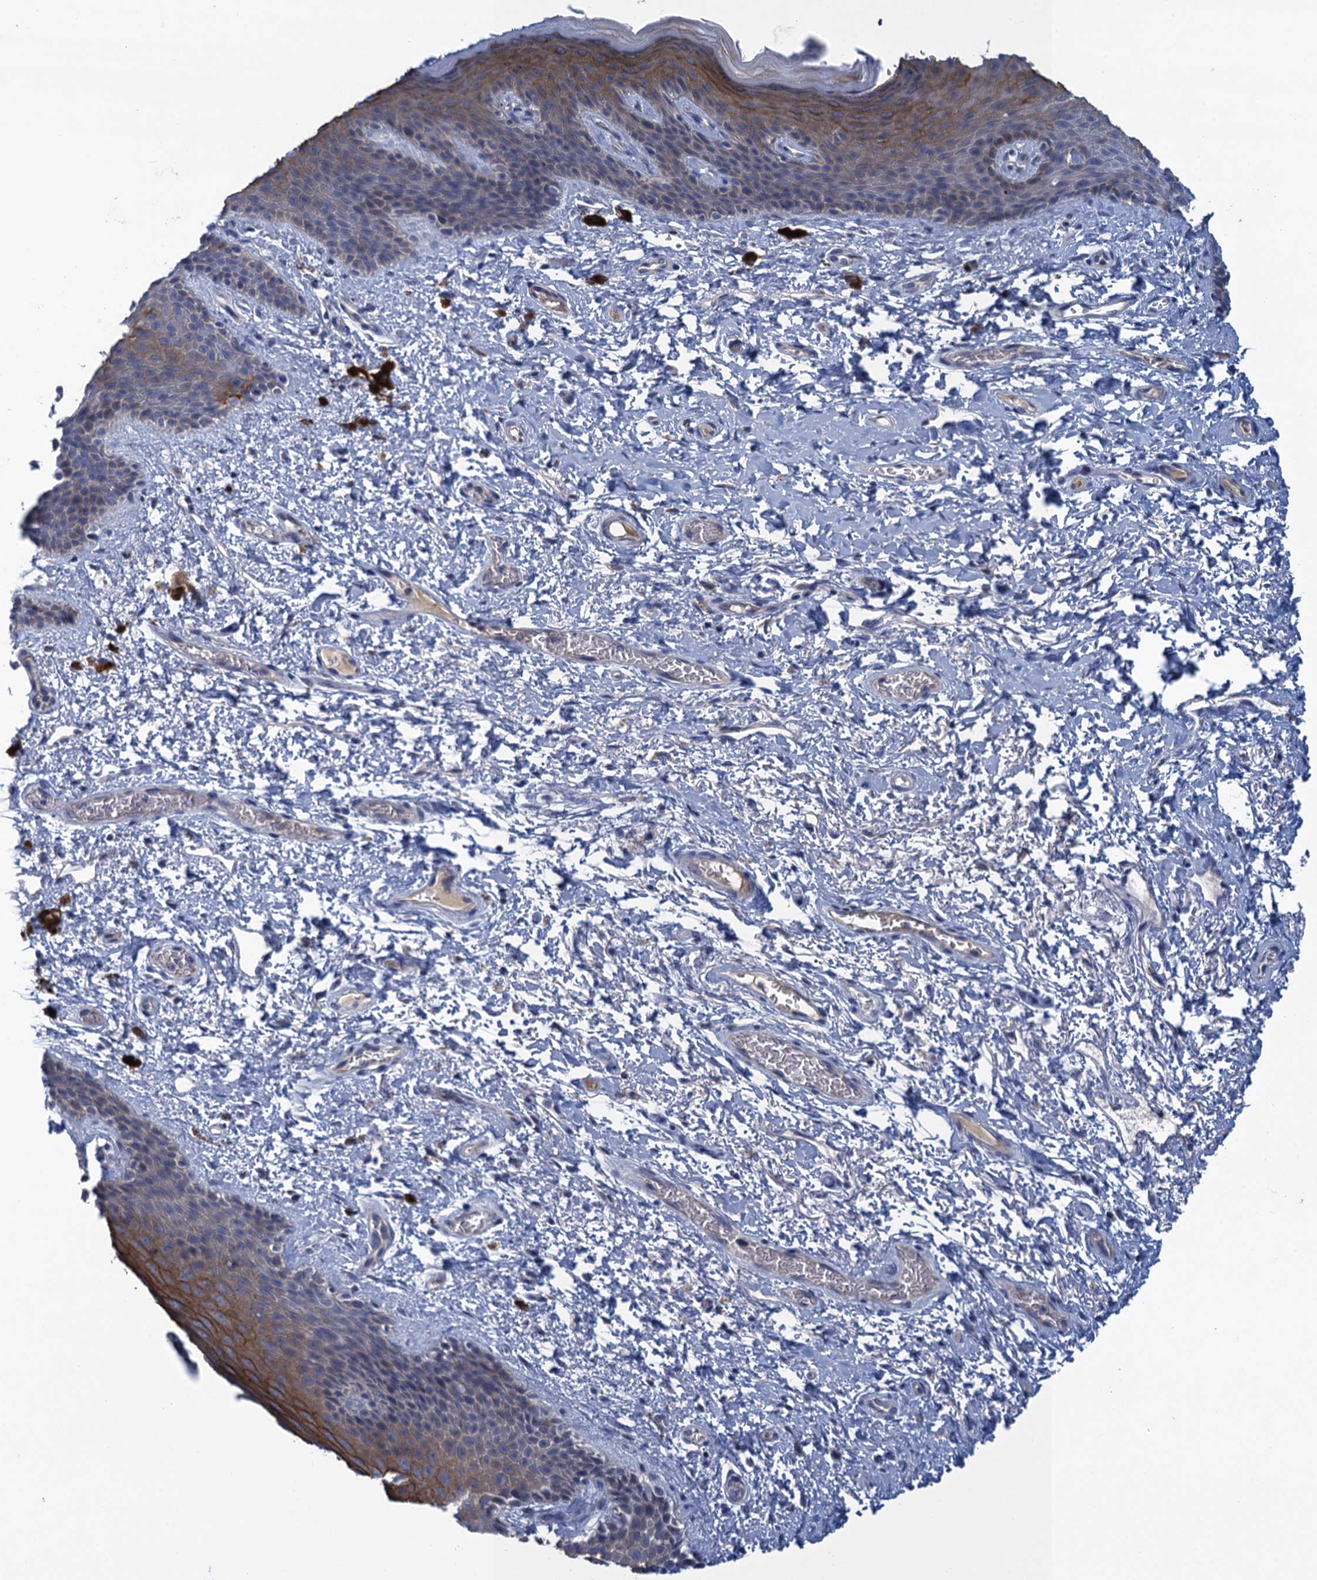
{"staining": {"intensity": "strong", "quantity": "25%-75%", "location": "cytoplasmic/membranous"}, "tissue": "skin", "cell_type": "Epidermal cells", "image_type": "normal", "snomed": [{"axis": "morphology", "description": "Normal tissue, NOS"}, {"axis": "topography", "description": "Anal"}], "caption": "Immunohistochemistry (IHC) (DAB) staining of unremarkable human skin reveals strong cytoplasmic/membranous protein positivity in about 25%-75% of epidermal cells.", "gene": "SCEL", "patient": {"sex": "female", "age": 46}}